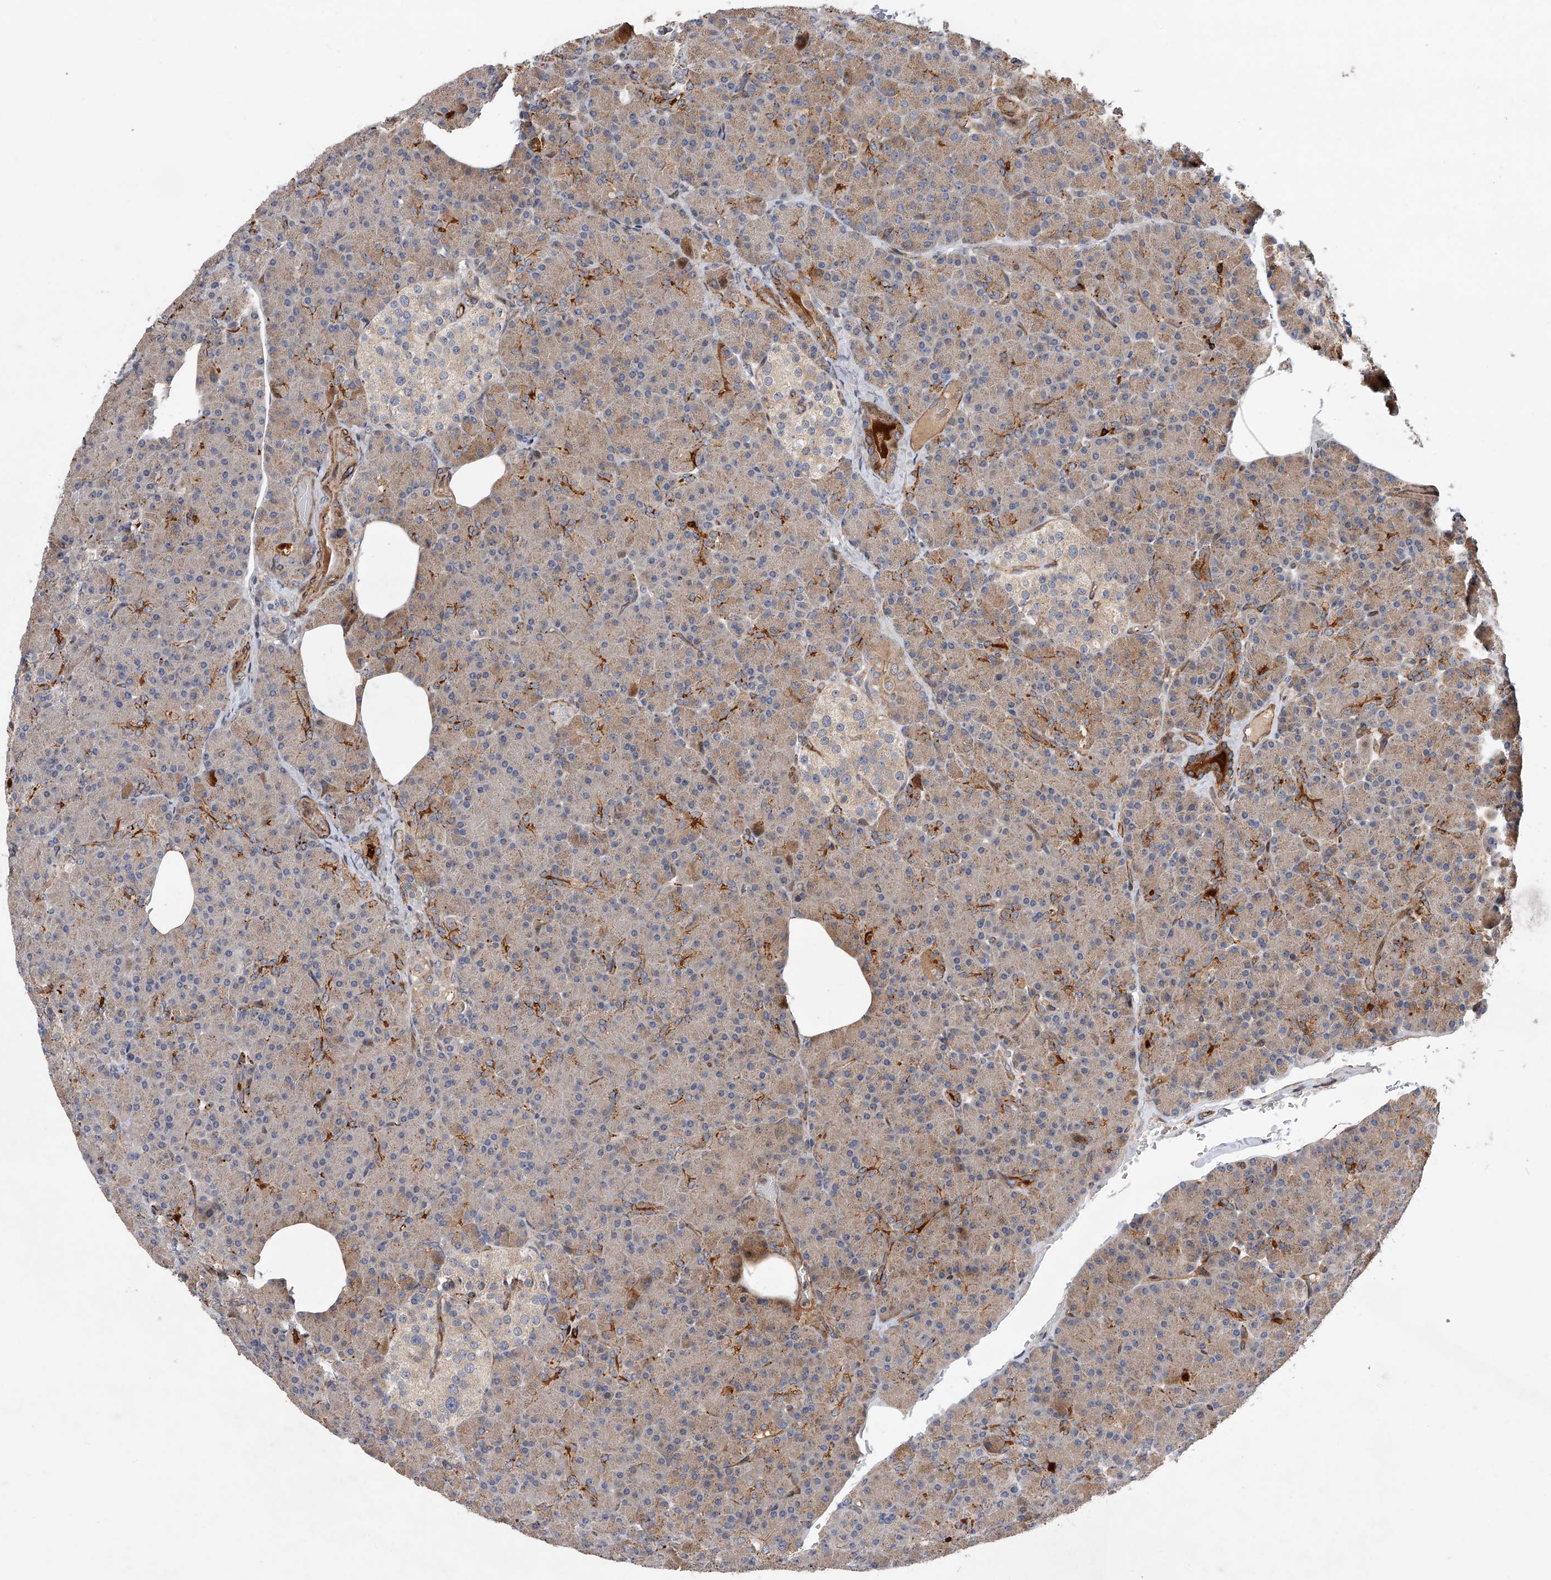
{"staining": {"intensity": "strong", "quantity": "<25%", "location": "cytoplasmic/membranous"}, "tissue": "pancreas", "cell_type": "Exocrine glandular cells", "image_type": "normal", "snomed": [{"axis": "morphology", "description": "Normal tissue, NOS"}, {"axis": "topography", "description": "Pancreas"}], "caption": "Brown immunohistochemical staining in benign pancreas shows strong cytoplasmic/membranous expression in about <25% of exocrine glandular cells.", "gene": "PDSS2", "patient": {"sex": "female", "age": 43}}